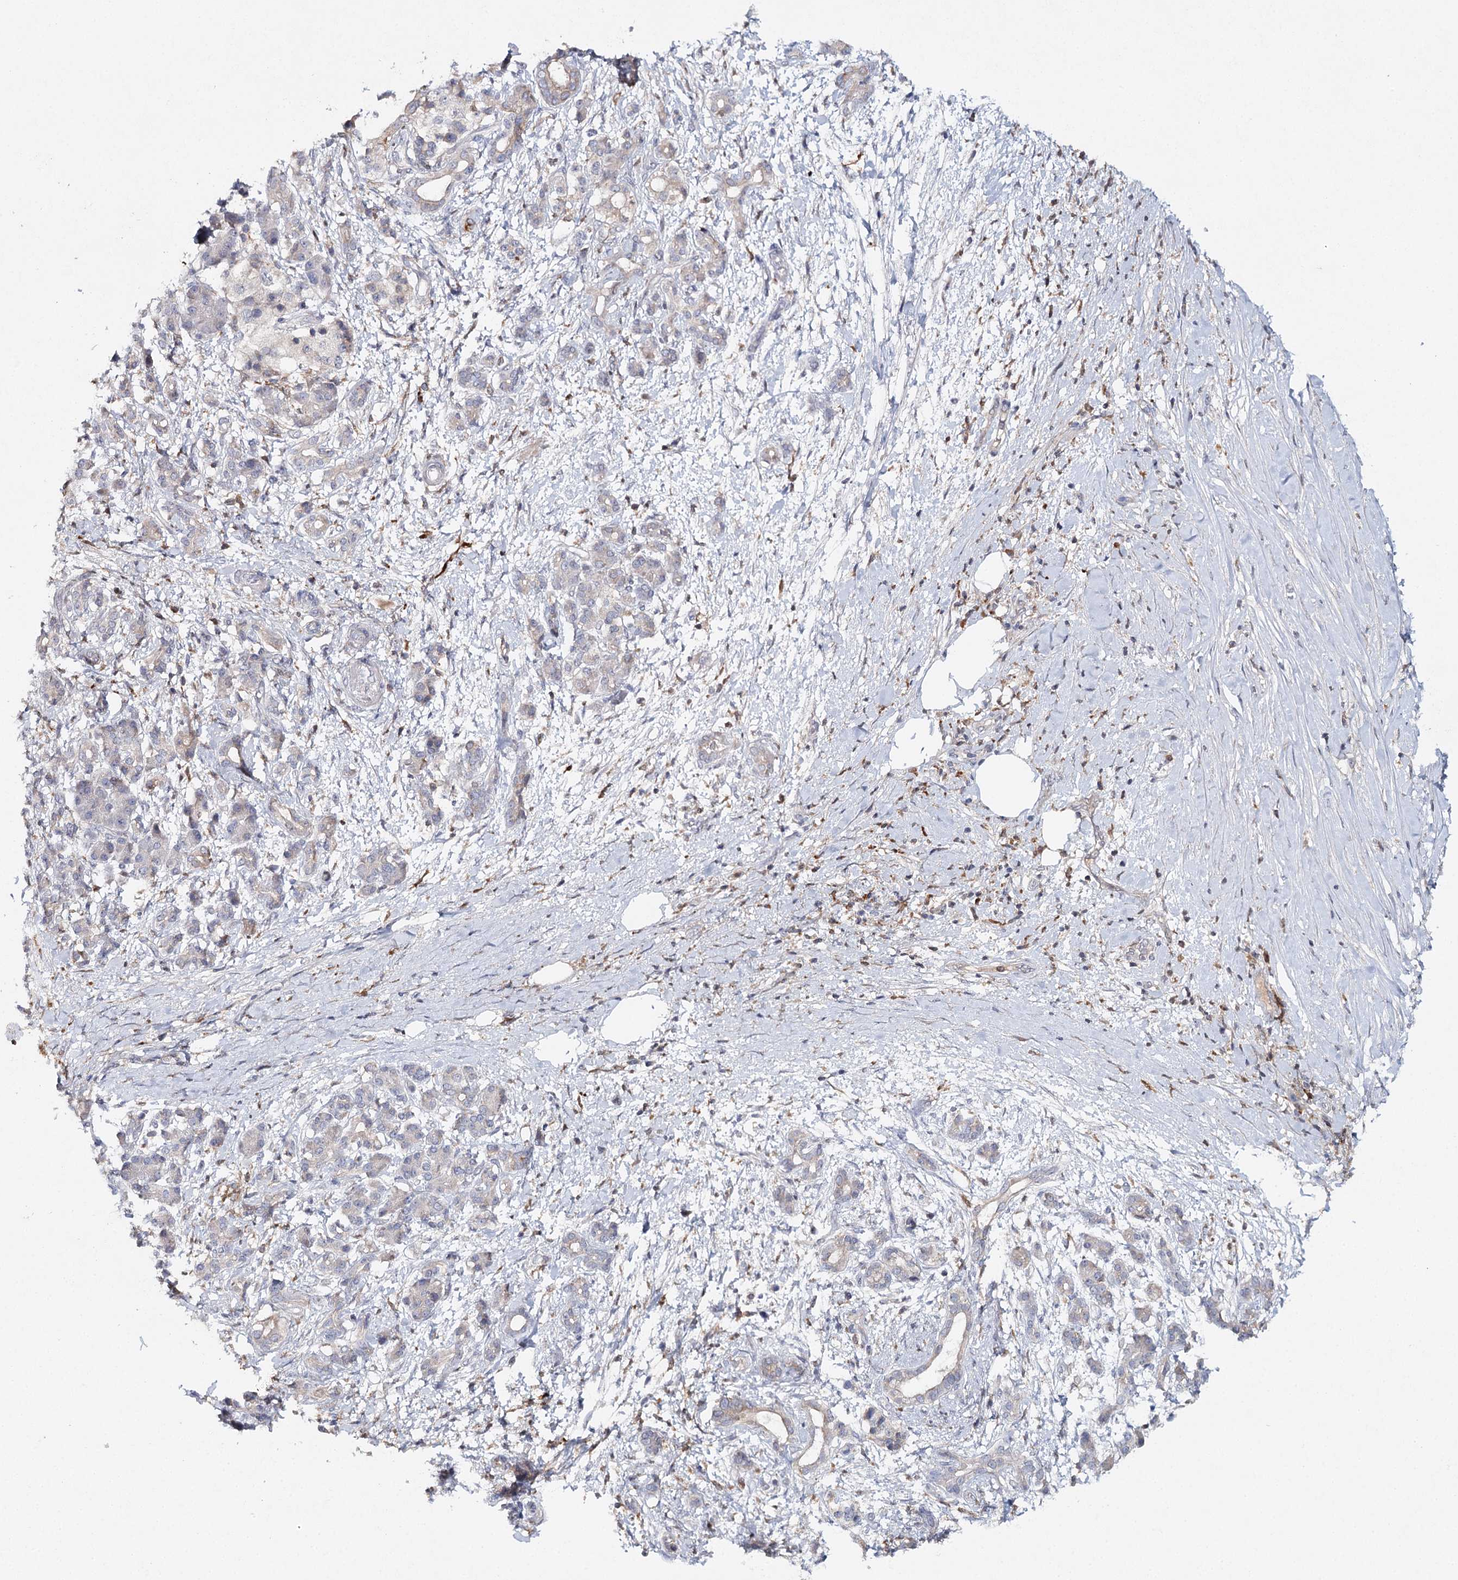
{"staining": {"intensity": "negative", "quantity": "none", "location": "none"}, "tissue": "pancreatic cancer", "cell_type": "Tumor cells", "image_type": "cancer", "snomed": [{"axis": "morphology", "description": "Adenocarcinoma, NOS"}, {"axis": "topography", "description": "Pancreas"}], "caption": "IHC image of neoplastic tissue: adenocarcinoma (pancreatic) stained with DAB (3,3'-diaminobenzidine) displays no significant protein staining in tumor cells.", "gene": "SLC41A2", "patient": {"sex": "female", "age": 55}}